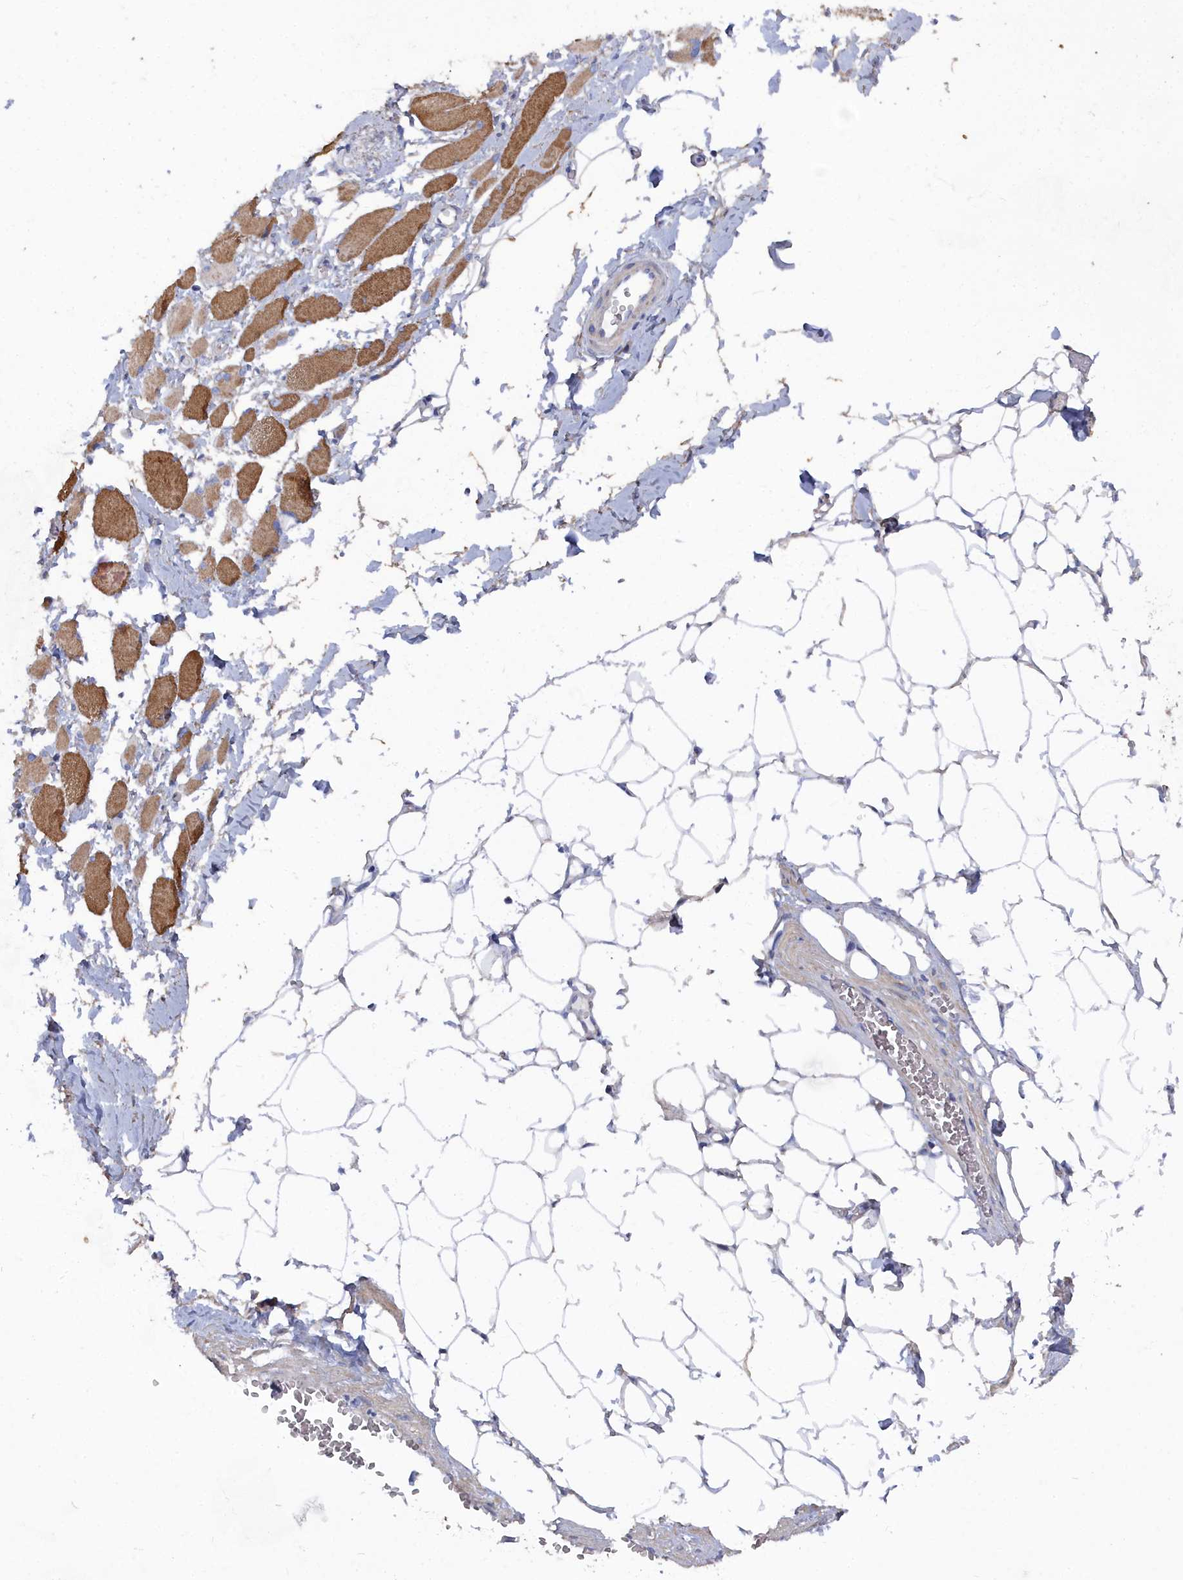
{"staining": {"intensity": "strong", "quantity": ">75%", "location": "cytoplasmic/membranous"}, "tissue": "skeletal muscle", "cell_type": "Myocytes", "image_type": "normal", "snomed": [{"axis": "morphology", "description": "Normal tissue, NOS"}, {"axis": "morphology", "description": "Basal cell carcinoma"}, {"axis": "topography", "description": "Skeletal muscle"}], "caption": "Myocytes display high levels of strong cytoplasmic/membranous expression in approximately >75% of cells in unremarkable human skeletal muscle. (brown staining indicates protein expression, while blue staining denotes nuclei).", "gene": "SHISAL2A", "patient": {"sex": "female", "age": 64}}